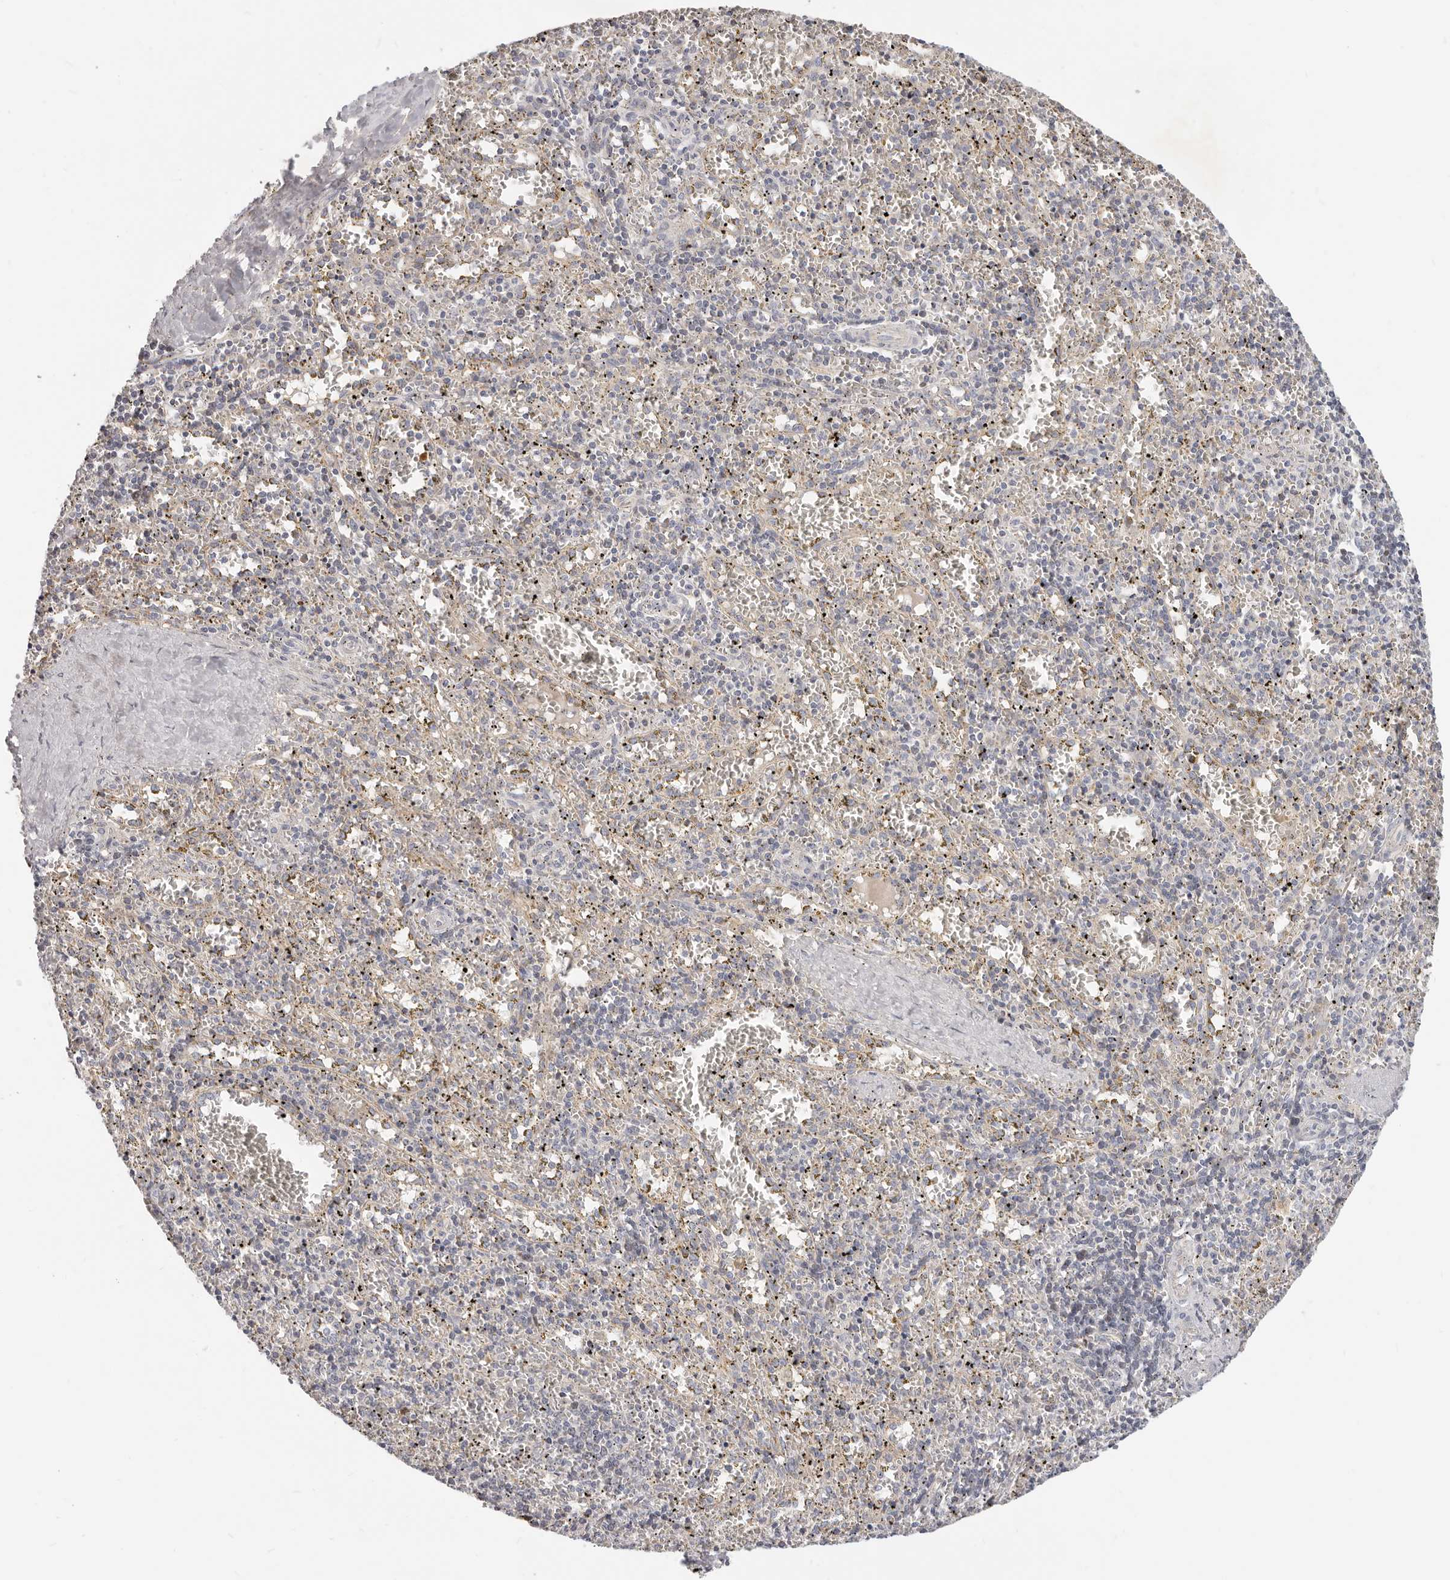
{"staining": {"intensity": "negative", "quantity": "none", "location": "none"}, "tissue": "spleen", "cell_type": "Cells in red pulp", "image_type": "normal", "snomed": [{"axis": "morphology", "description": "Normal tissue, NOS"}, {"axis": "topography", "description": "Spleen"}], "caption": "This is a photomicrograph of immunohistochemistry staining of benign spleen, which shows no expression in cells in red pulp. (Stains: DAB (3,3'-diaminobenzidine) IHC with hematoxylin counter stain, Microscopy: brightfield microscopy at high magnification).", "gene": "TFB2M", "patient": {"sex": "male", "age": 11}}